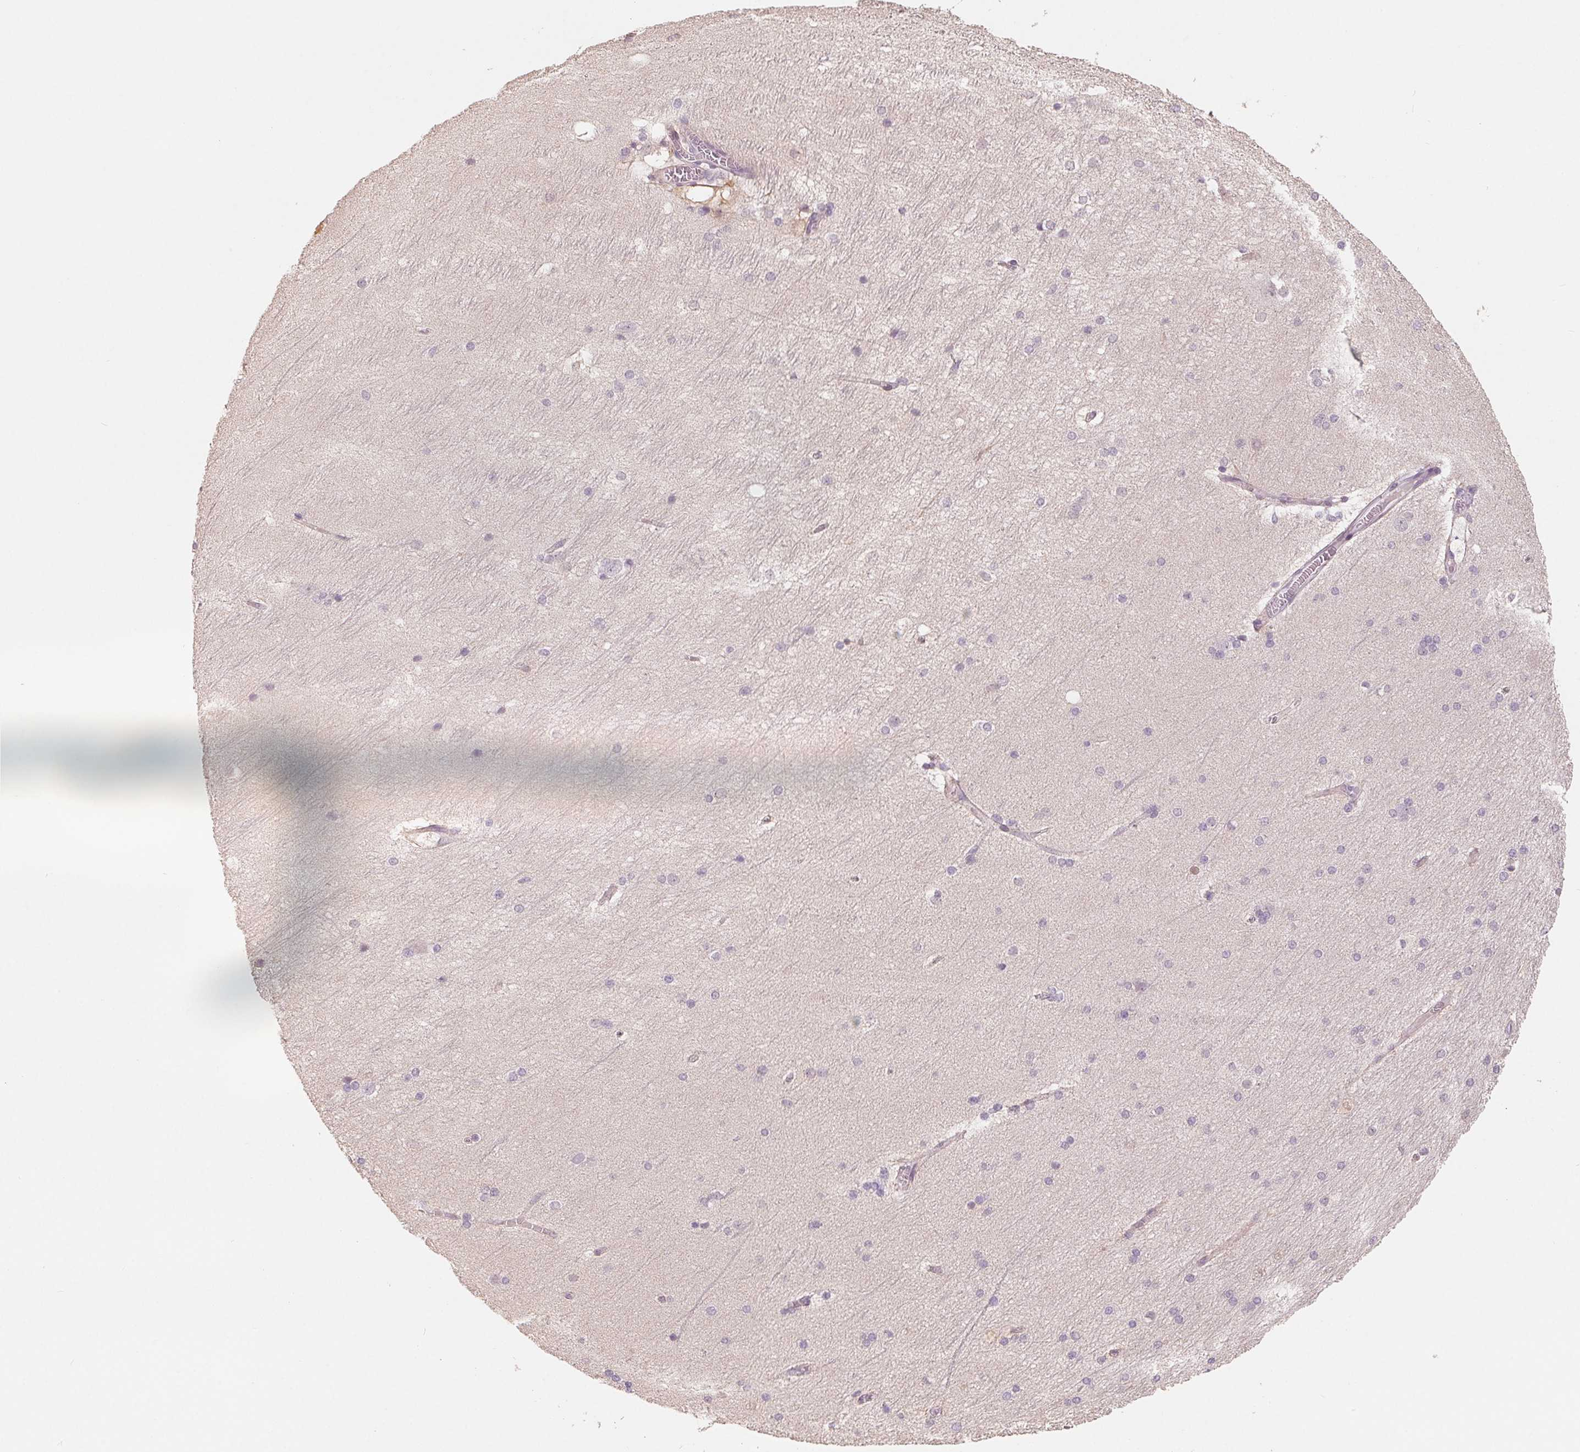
{"staining": {"intensity": "negative", "quantity": "none", "location": "none"}, "tissue": "hippocampus", "cell_type": "Glial cells", "image_type": "normal", "snomed": [{"axis": "morphology", "description": "Normal tissue, NOS"}, {"axis": "topography", "description": "Cerebral cortex"}, {"axis": "topography", "description": "Hippocampus"}], "caption": "The photomicrograph displays no significant expression in glial cells of hippocampus.", "gene": "VTCN1", "patient": {"sex": "female", "age": 19}}